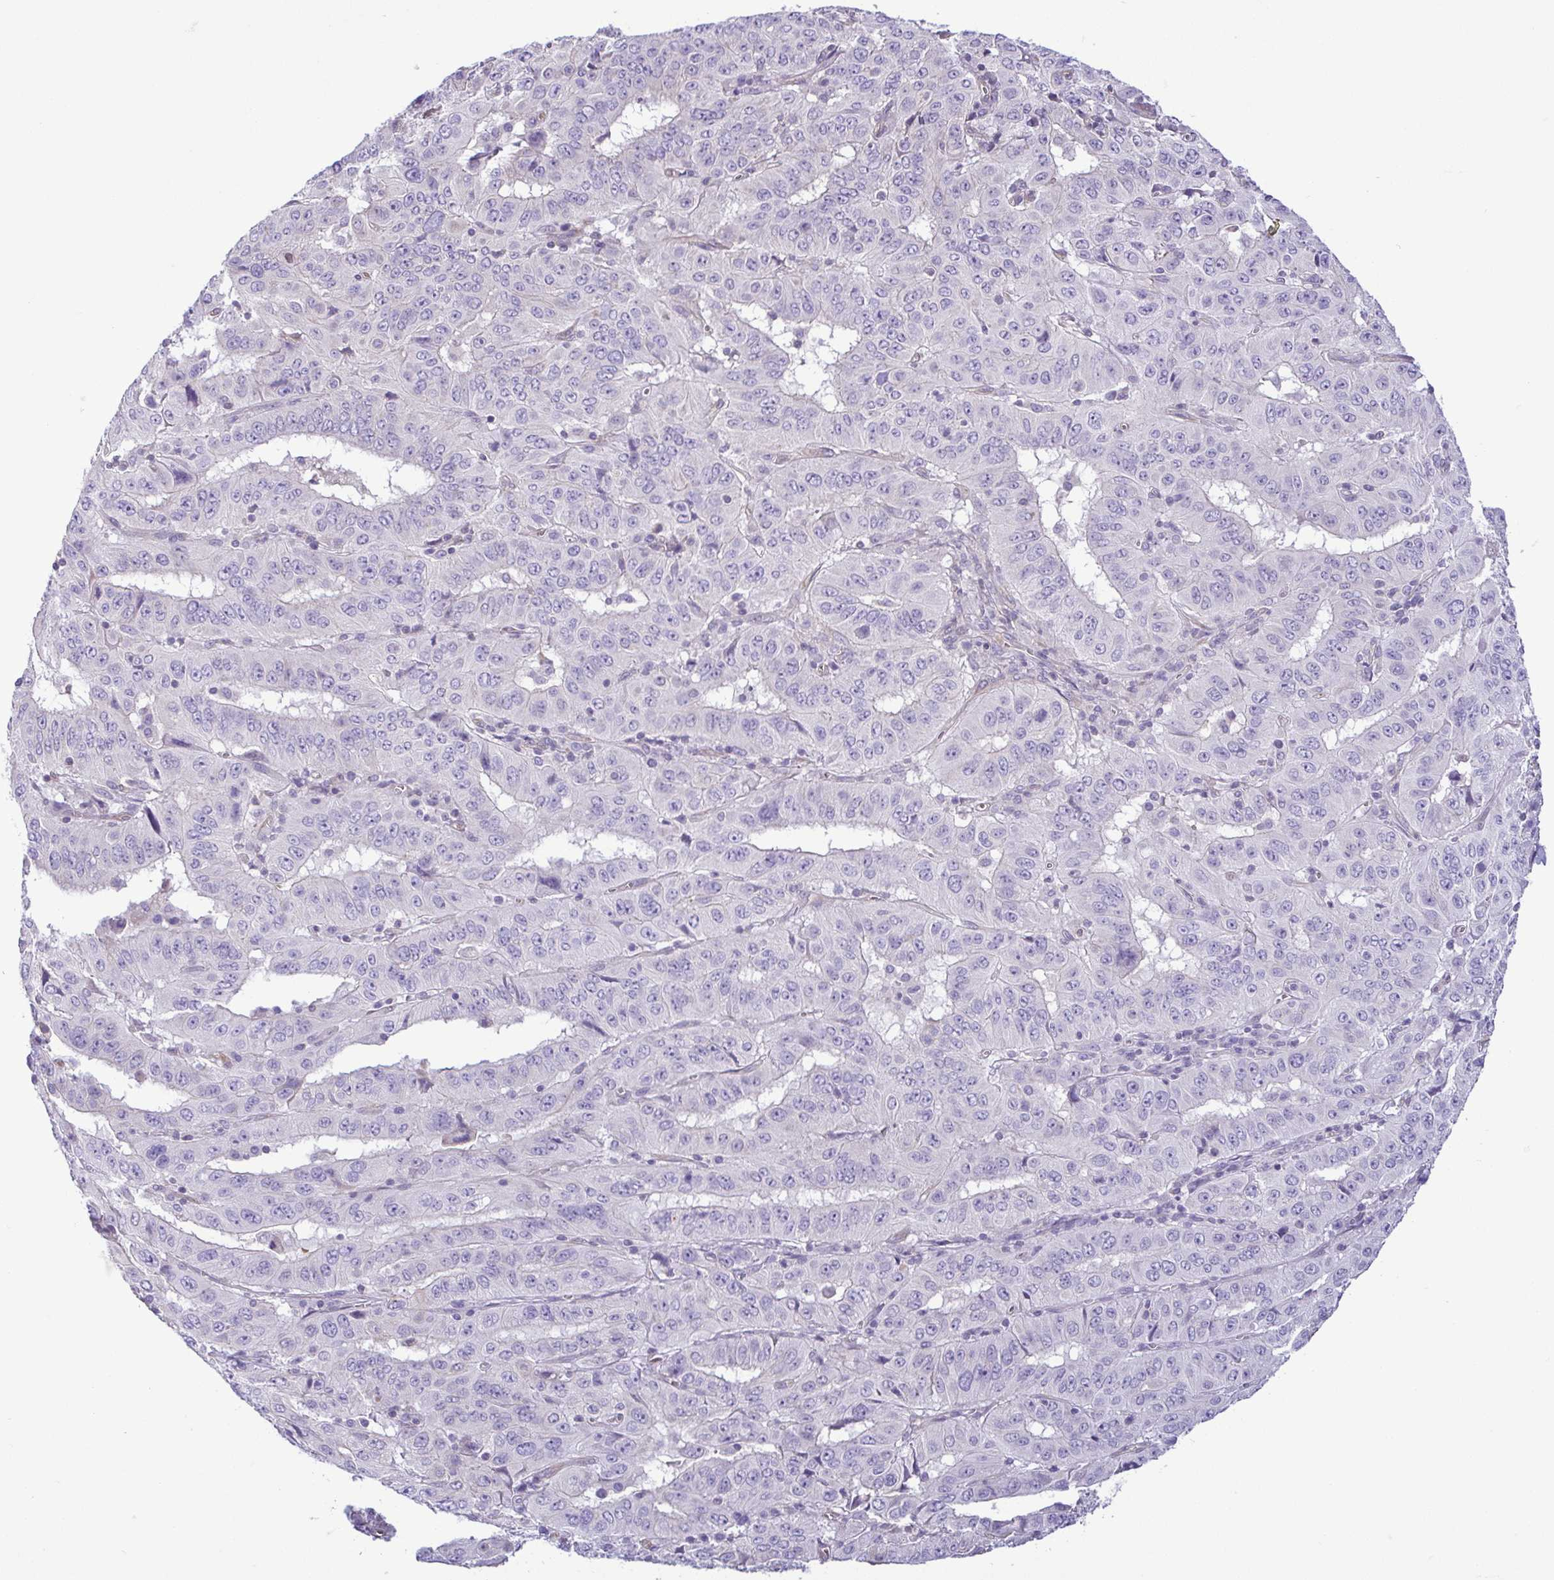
{"staining": {"intensity": "negative", "quantity": "none", "location": "none"}, "tissue": "pancreatic cancer", "cell_type": "Tumor cells", "image_type": "cancer", "snomed": [{"axis": "morphology", "description": "Adenocarcinoma, NOS"}, {"axis": "topography", "description": "Pancreas"}], "caption": "Histopathology image shows no significant protein expression in tumor cells of pancreatic cancer (adenocarcinoma).", "gene": "MYL10", "patient": {"sex": "male", "age": 63}}